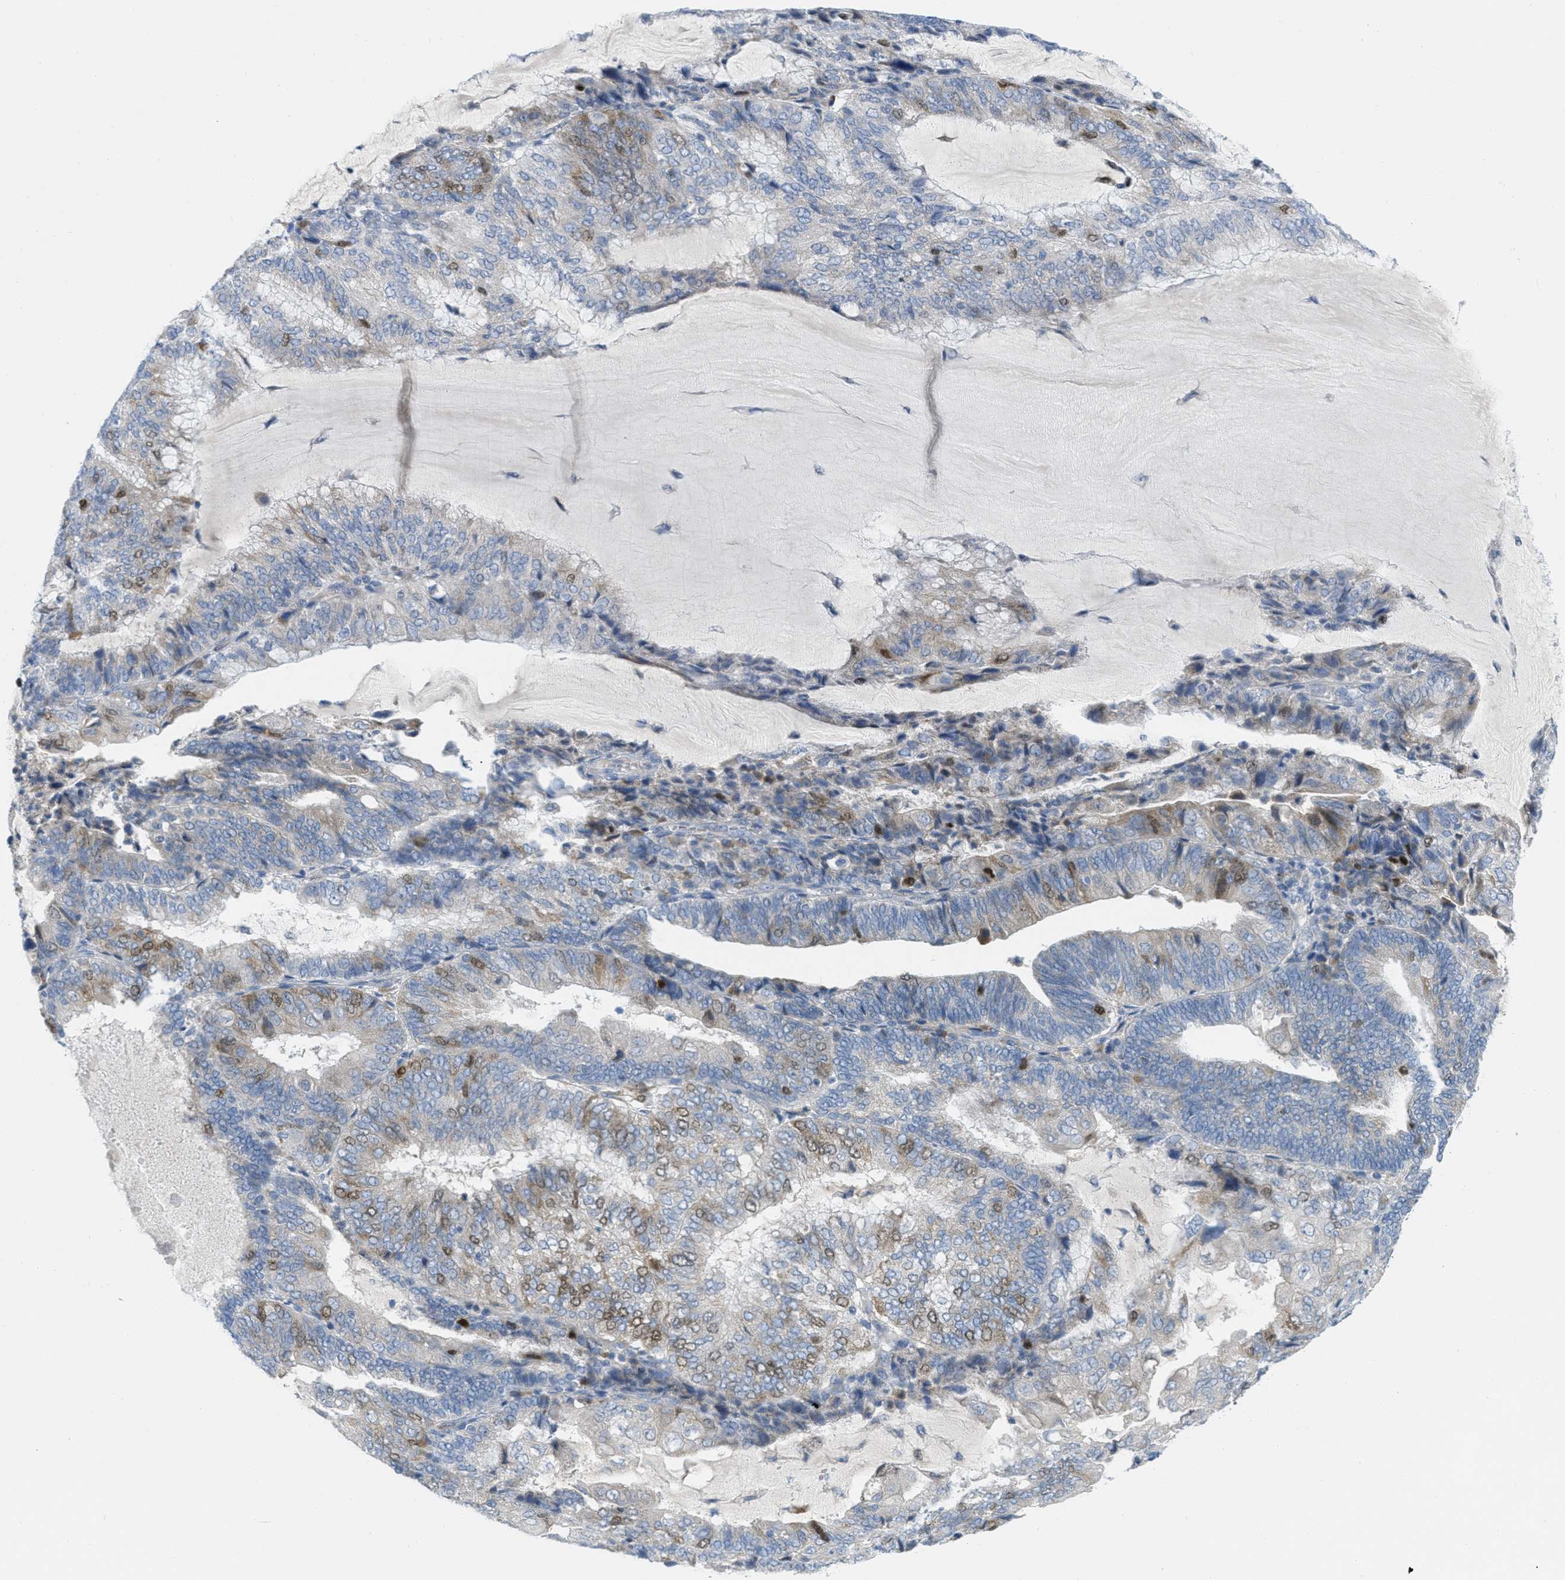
{"staining": {"intensity": "moderate", "quantity": "25%-75%", "location": "cytoplasmic/membranous,nuclear"}, "tissue": "endometrial cancer", "cell_type": "Tumor cells", "image_type": "cancer", "snomed": [{"axis": "morphology", "description": "Adenocarcinoma, NOS"}, {"axis": "topography", "description": "Endometrium"}], "caption": "Protein expression analysis of human endometrial cancer reveals moderate cytoplasmic/membranous and nuclear staining in approximately 25%-75% of tumor cells.", "gene": "ORC6", "patient": {"sex": "female", "age": 81}}